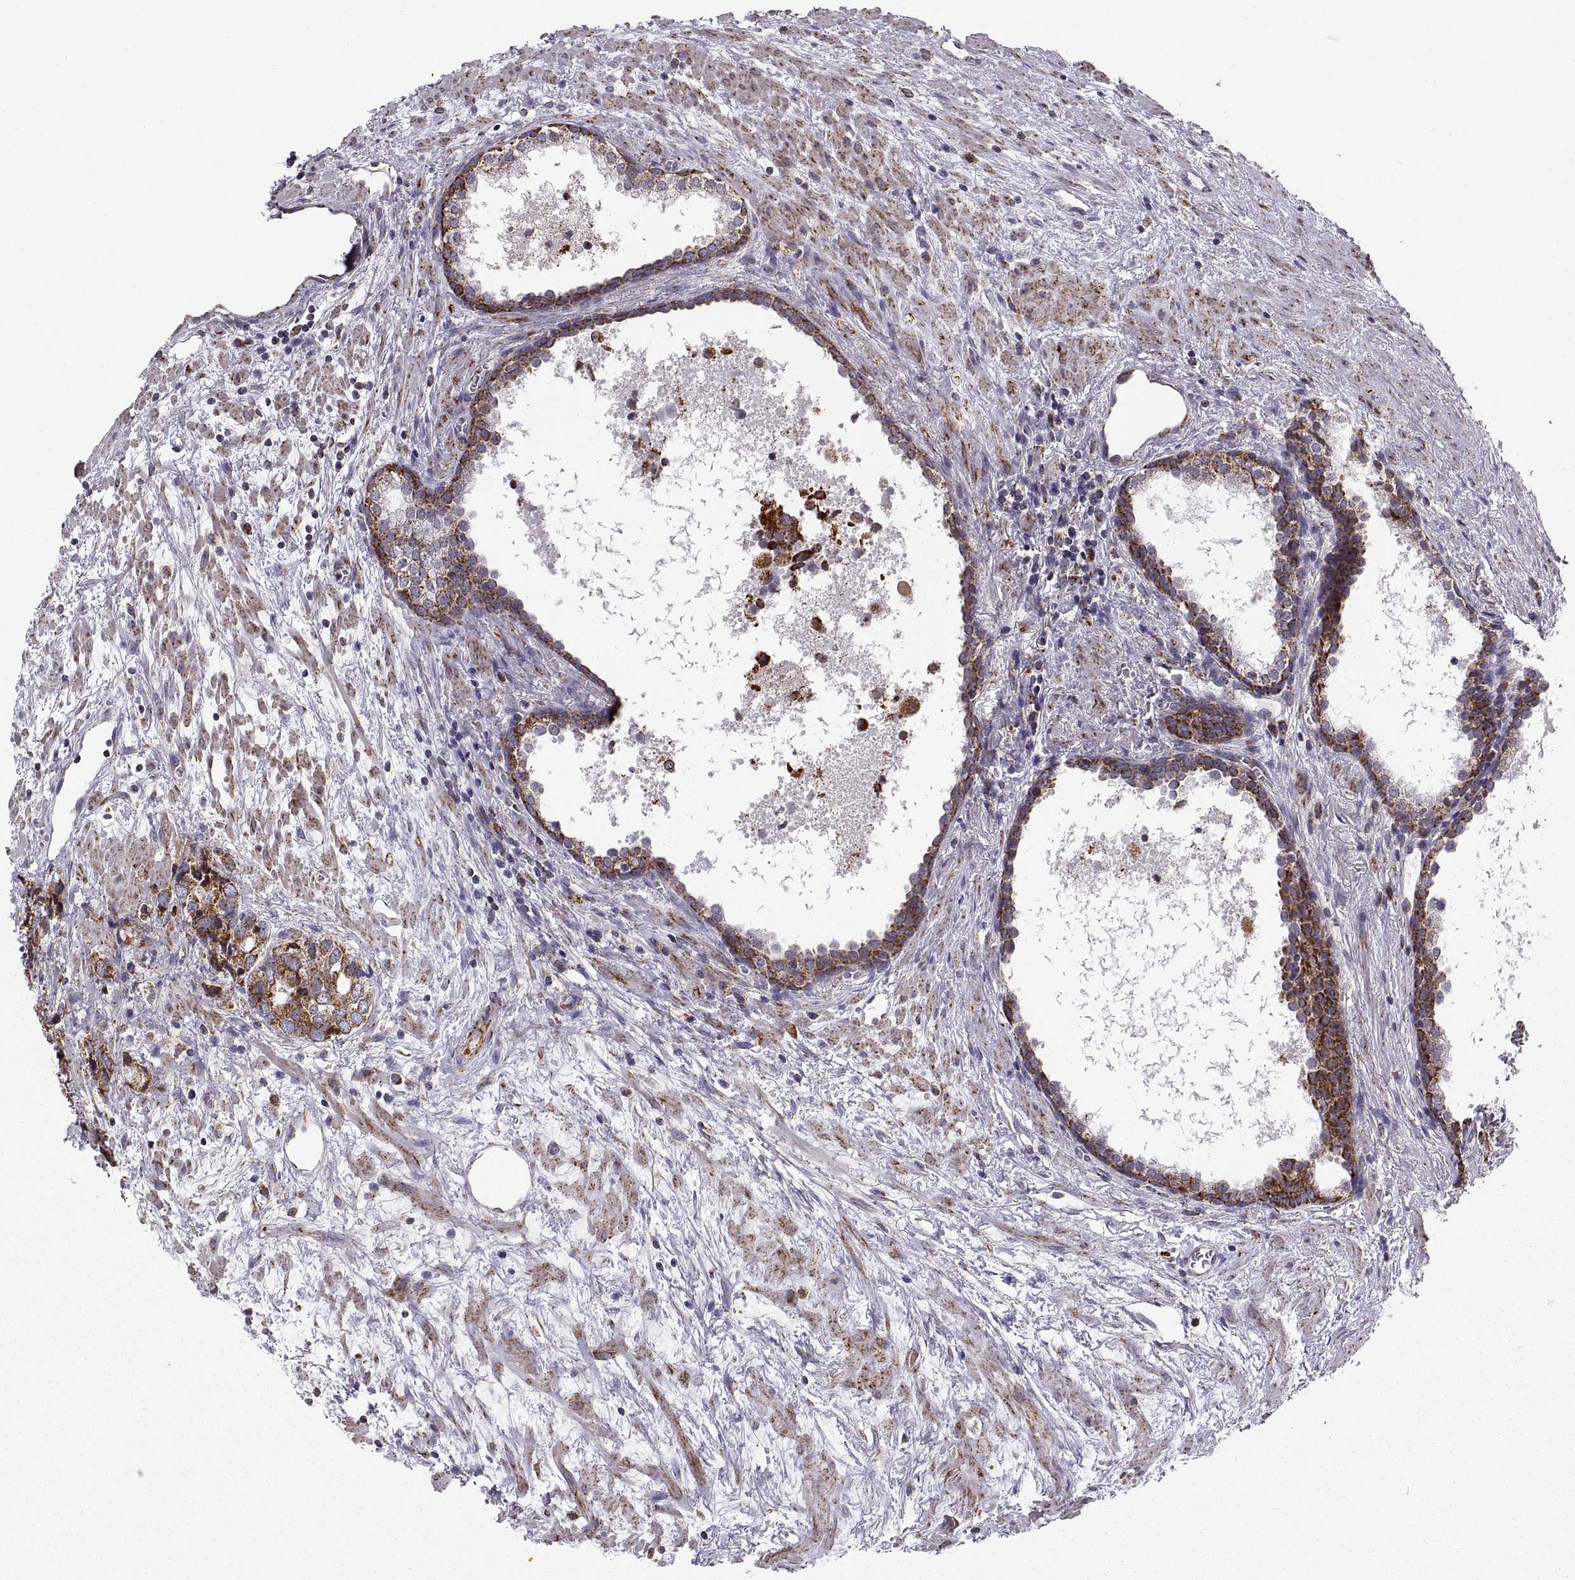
{"staining": {"intensity": "strong", "quantity": ">75%", "location": "cytoplasmic/membranous"}, "tissue": "prostate cancer", "cell_type": "Tumor cells", "image_type": "cancer", "snomed": [{"axis": "morphology", "description": "Adenocarcinoma, NOS"}, {"axis": "topography", "description": "Prostate and seminal vesicle, NOS"}], "caption": "Prostate cancer tissue demonstrates strong cytoplasmic/membranous expression in about >75% of tumor cells, visualized by immunohistochemistry.", "gene": "ARSD", "patient": {"sex": "male", "age": 63}}